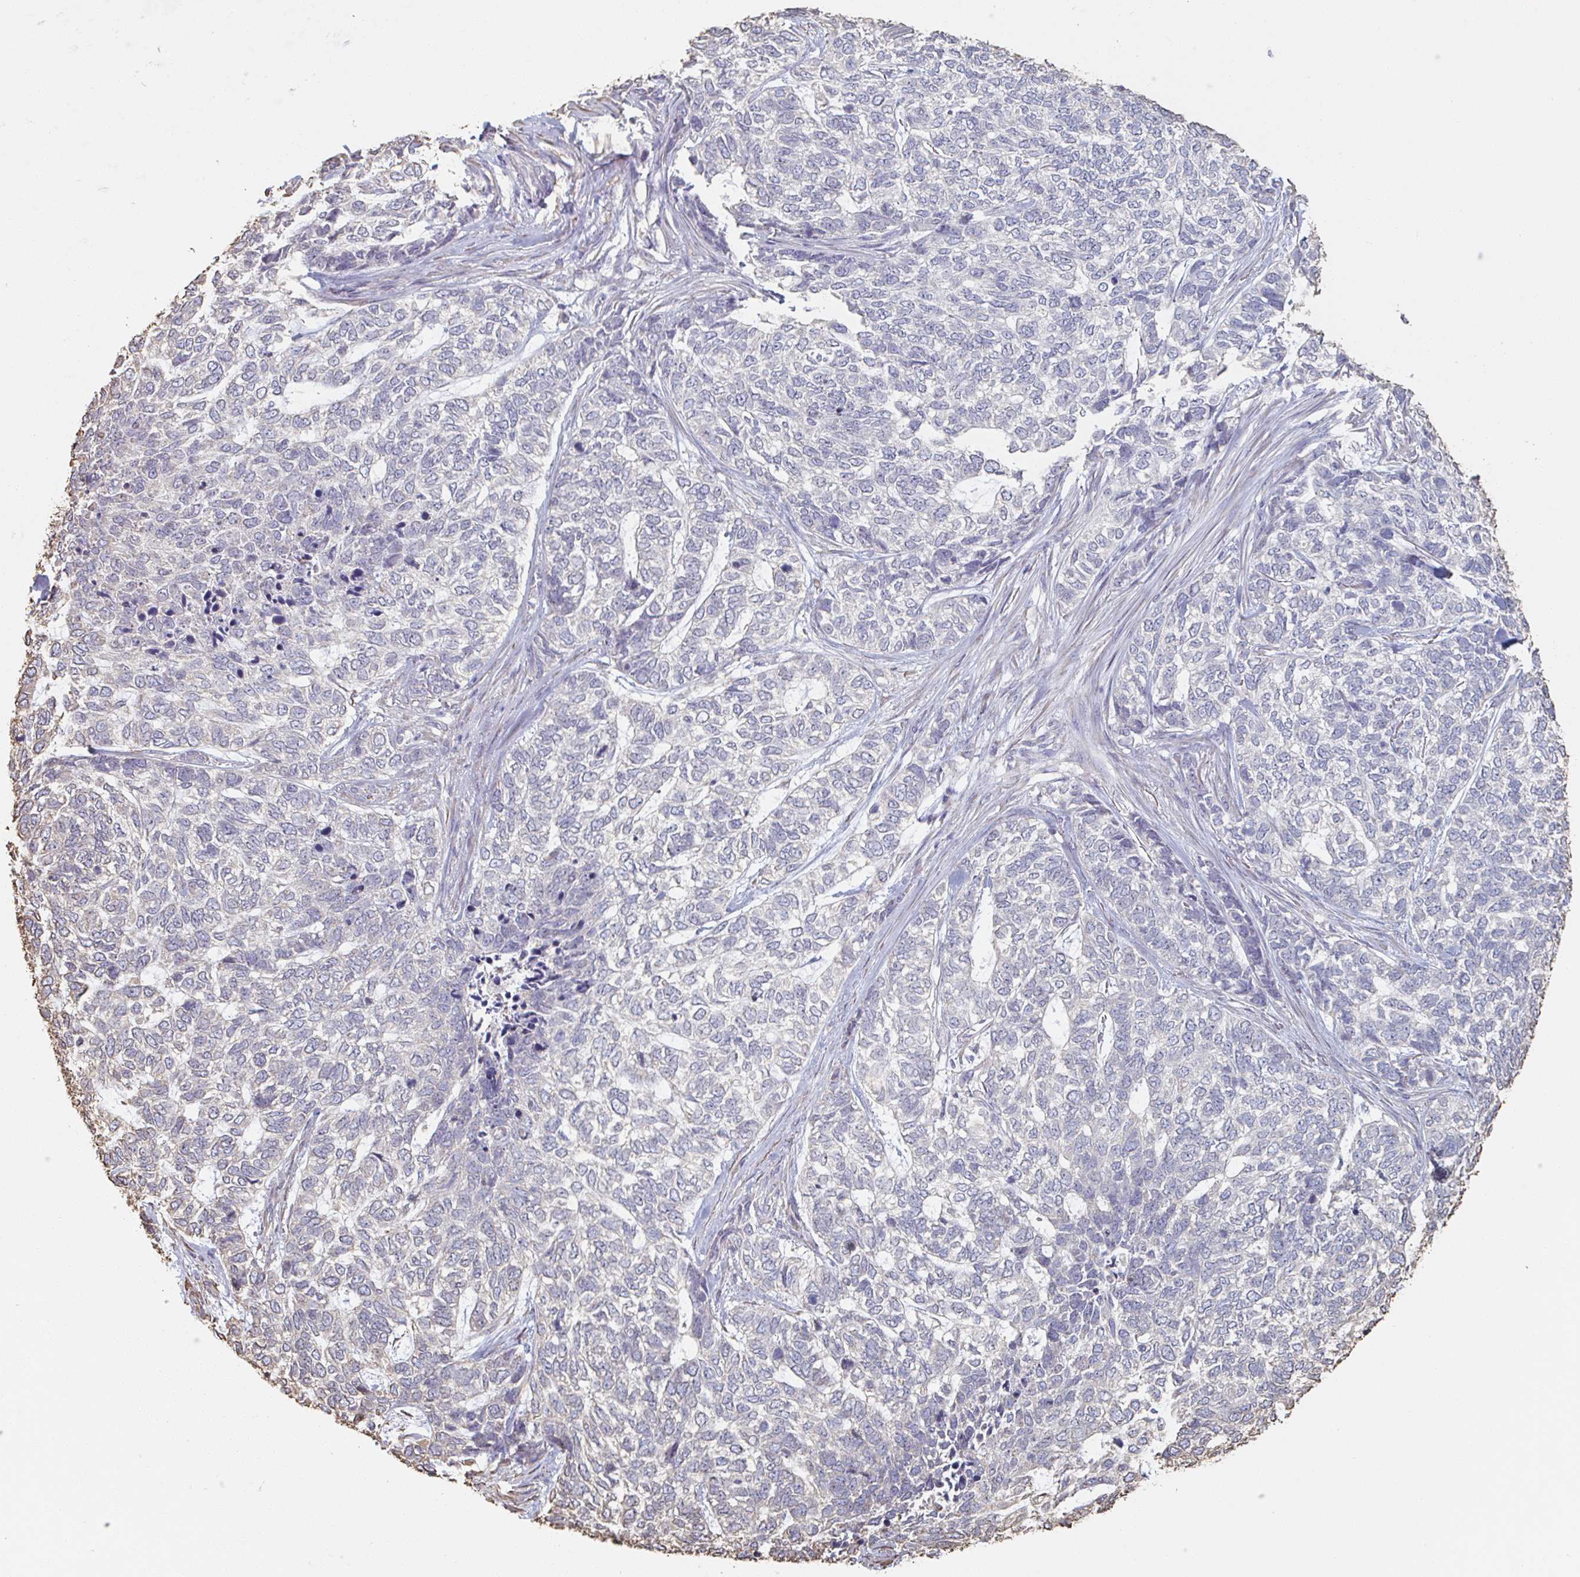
{"staining": {"intensity": "negative", "quantity": "none", "location": "none"}, "tissue": "skin cancer", "cell_type": "Tumor cells", "image_type": "cancer", "snomed": [{"axis": "morphology", "description": "Basal cell carcinoma"}, {"axis": "topography", "description": "Skin"}], "caption": "Tumor cells are negative for brown protein staining in skin cancer.", "gene": "RAB5IF", "patient": {"sex": "female", "age": 65}}